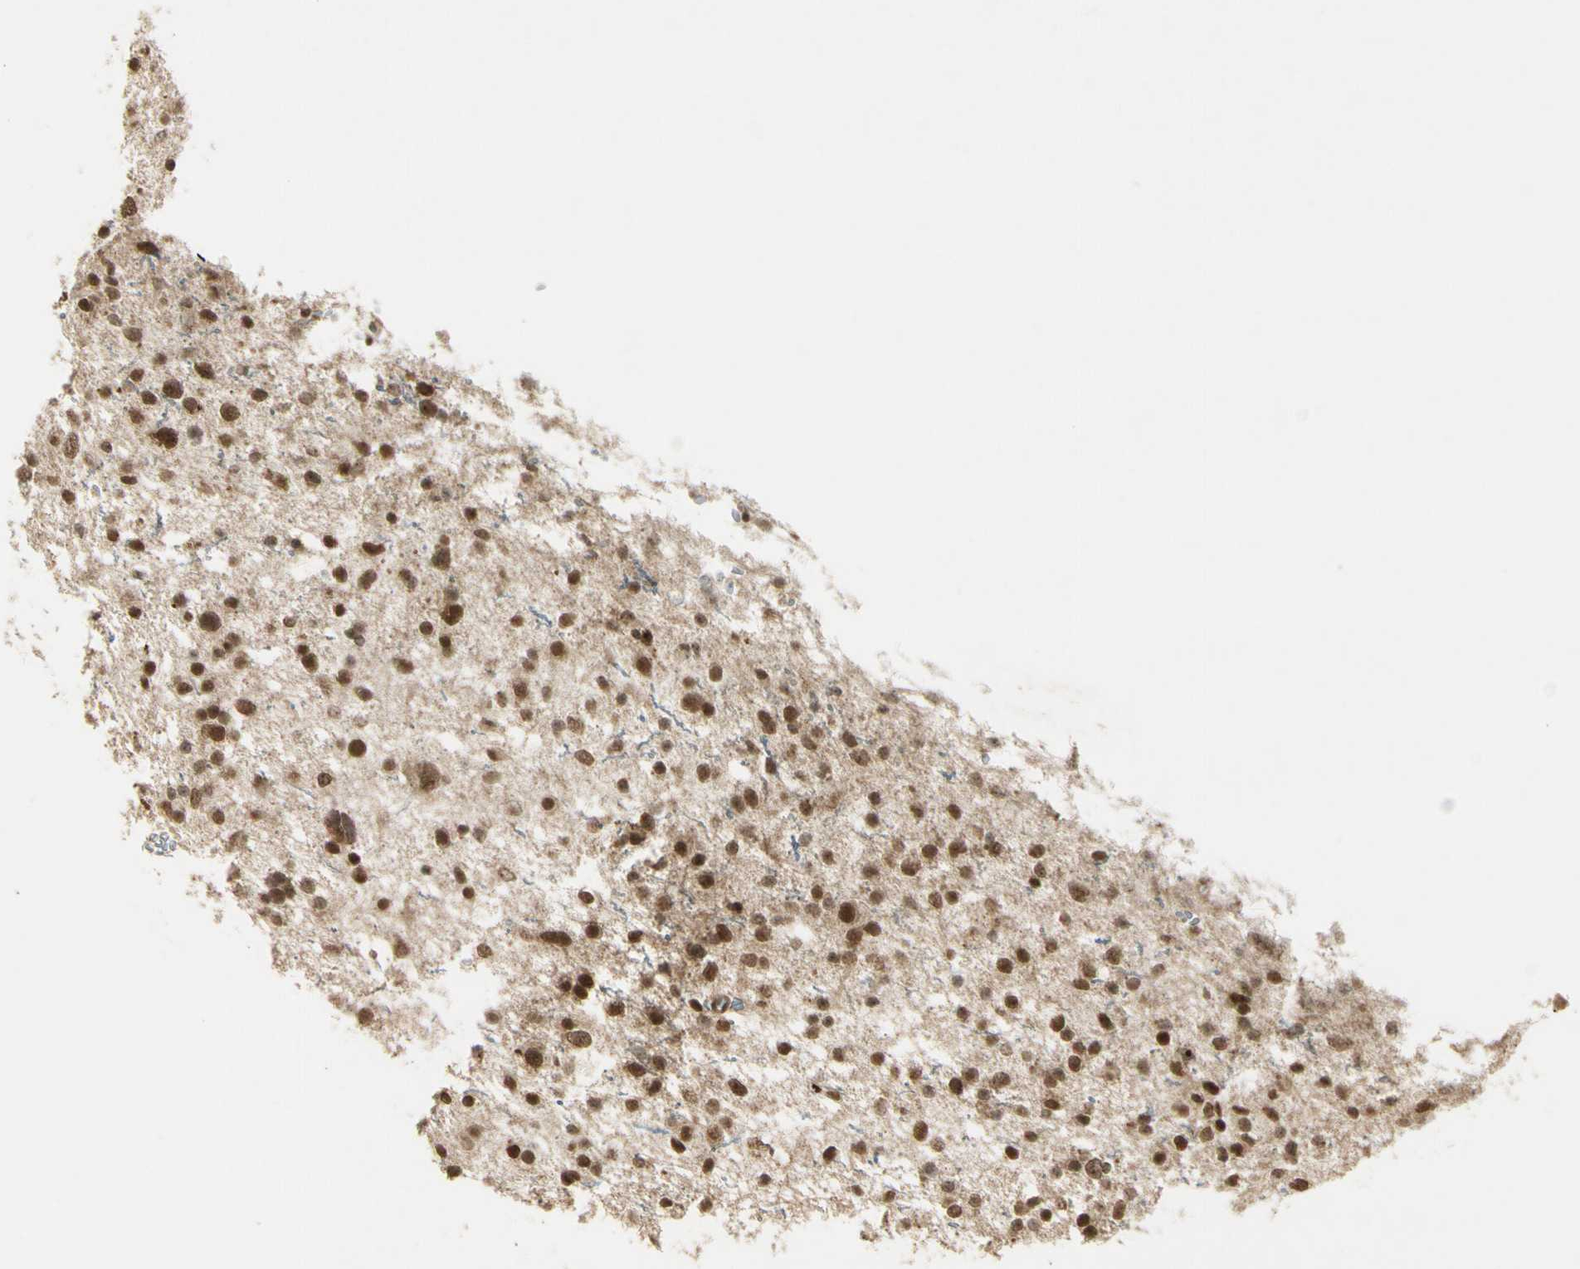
{"staining": {"intensity": "strong", "quantity": ">75%", "location": "cytoplasmic/membranous,nuclear"}, "tissue": "glioma", "cell_type": "Tumor cells", "image_type": "cancer", "snomed": [{"axis": "morphology", "description": "Glioma, malignant, Low grade"}, {"axis": "topography", "description": "Brain"}], "caption": "The immunohistochemical stain highlights strong cytoplasmic/membranous and nuclear expression in tumor cells of malignant low-grade glioma tissue.", "gene": "ZNF135", "patient": {"sex": "female", "age": 37}}